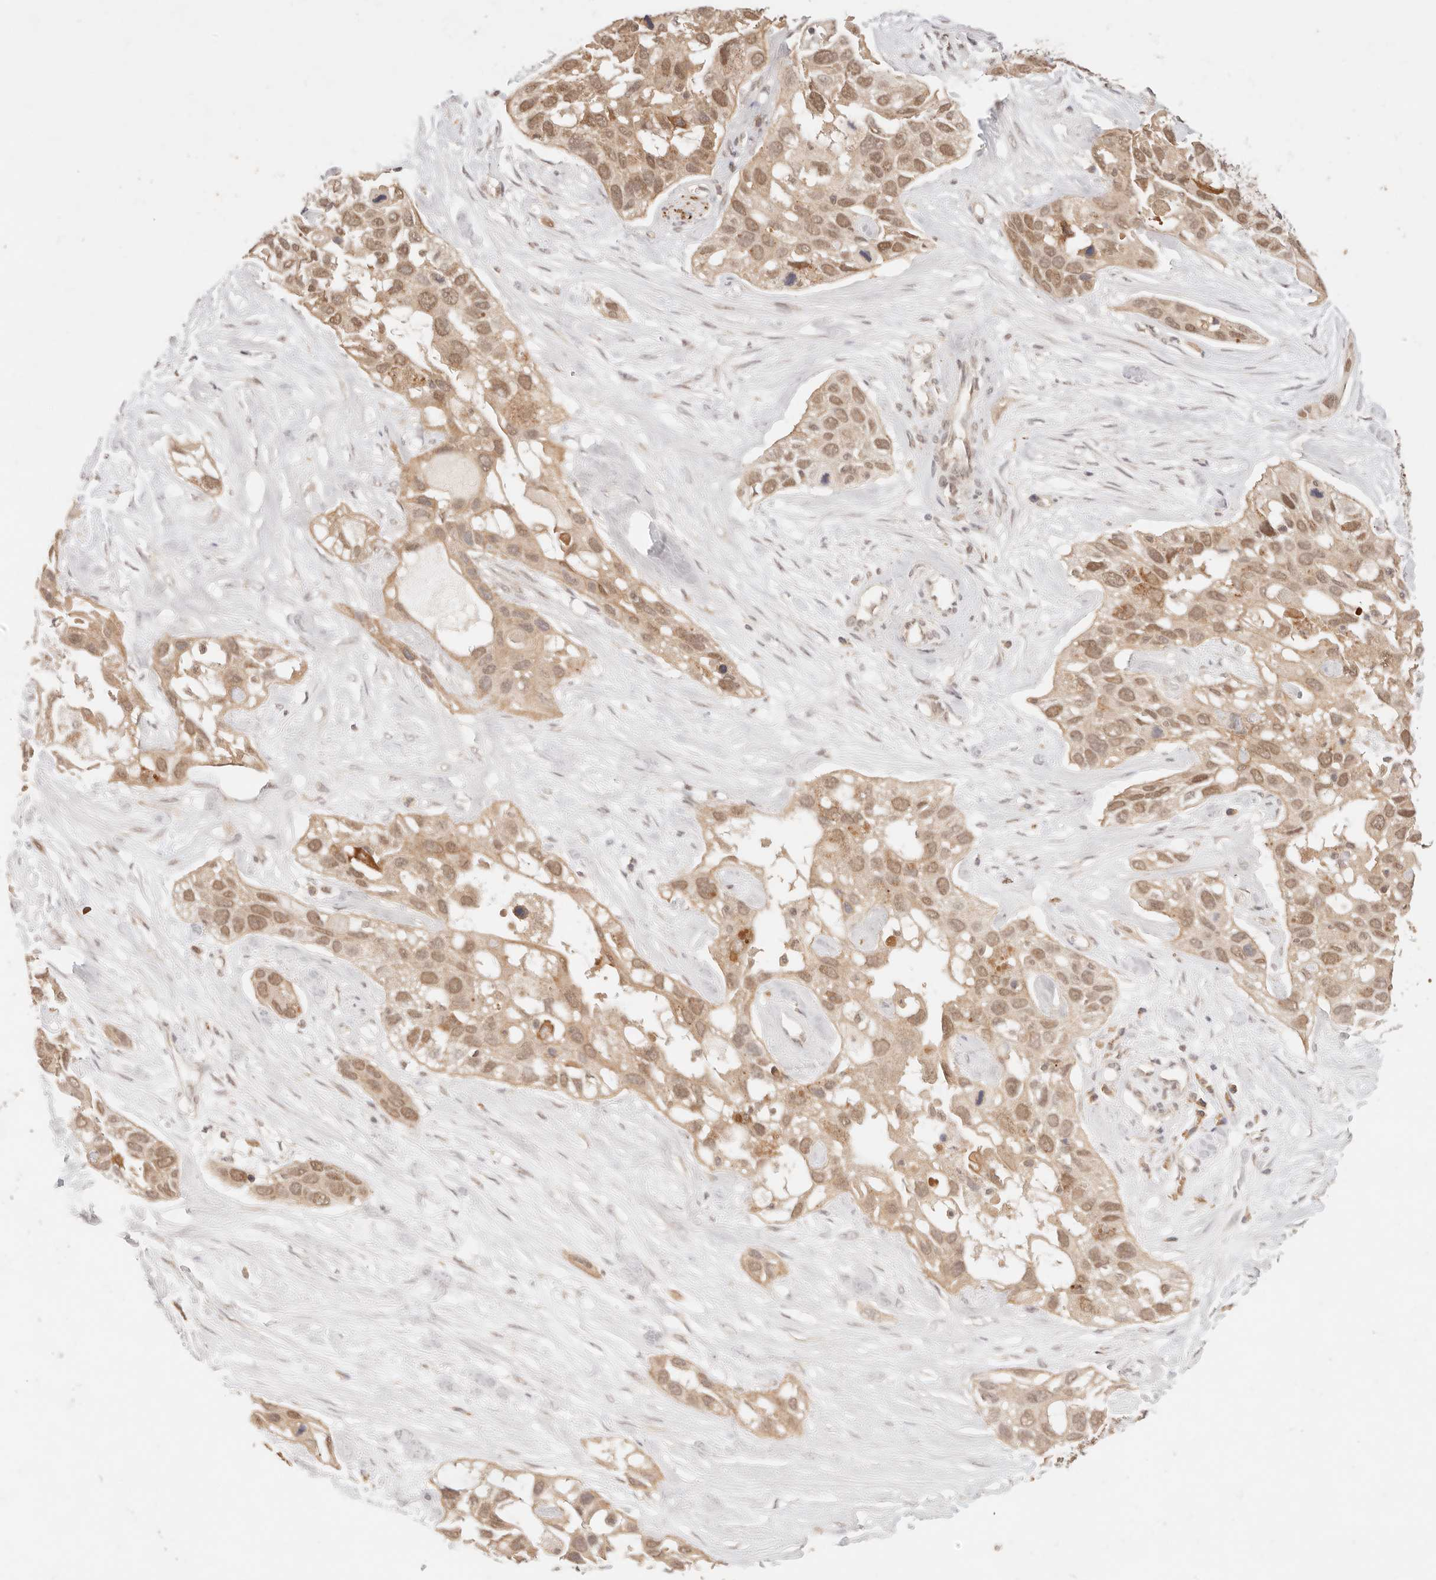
{"staining": {"intensity": "moderate", "quantity": ">75%", "location": "cytoplasmic/membranous,nuclear"}, "tissue": "pancreatic cancer", "cell_type": "Tumor cells", "image_type": "cancer", "snomed": [{"axis": "morphology", "description": "Adenocarcinoma, NOS"}, {"axis": "topography", "description": "Pancreas"}], "caption": "Pancreatic cancer (adenocarcinoma) was stained to show a protein in brown. There is medium levels of moderate cytoplasmic/membranous and nuclear positivity in about >75% of tumor cells.", "gene": "TRIM11", "patient": {"sex": "female", "age": 60}}